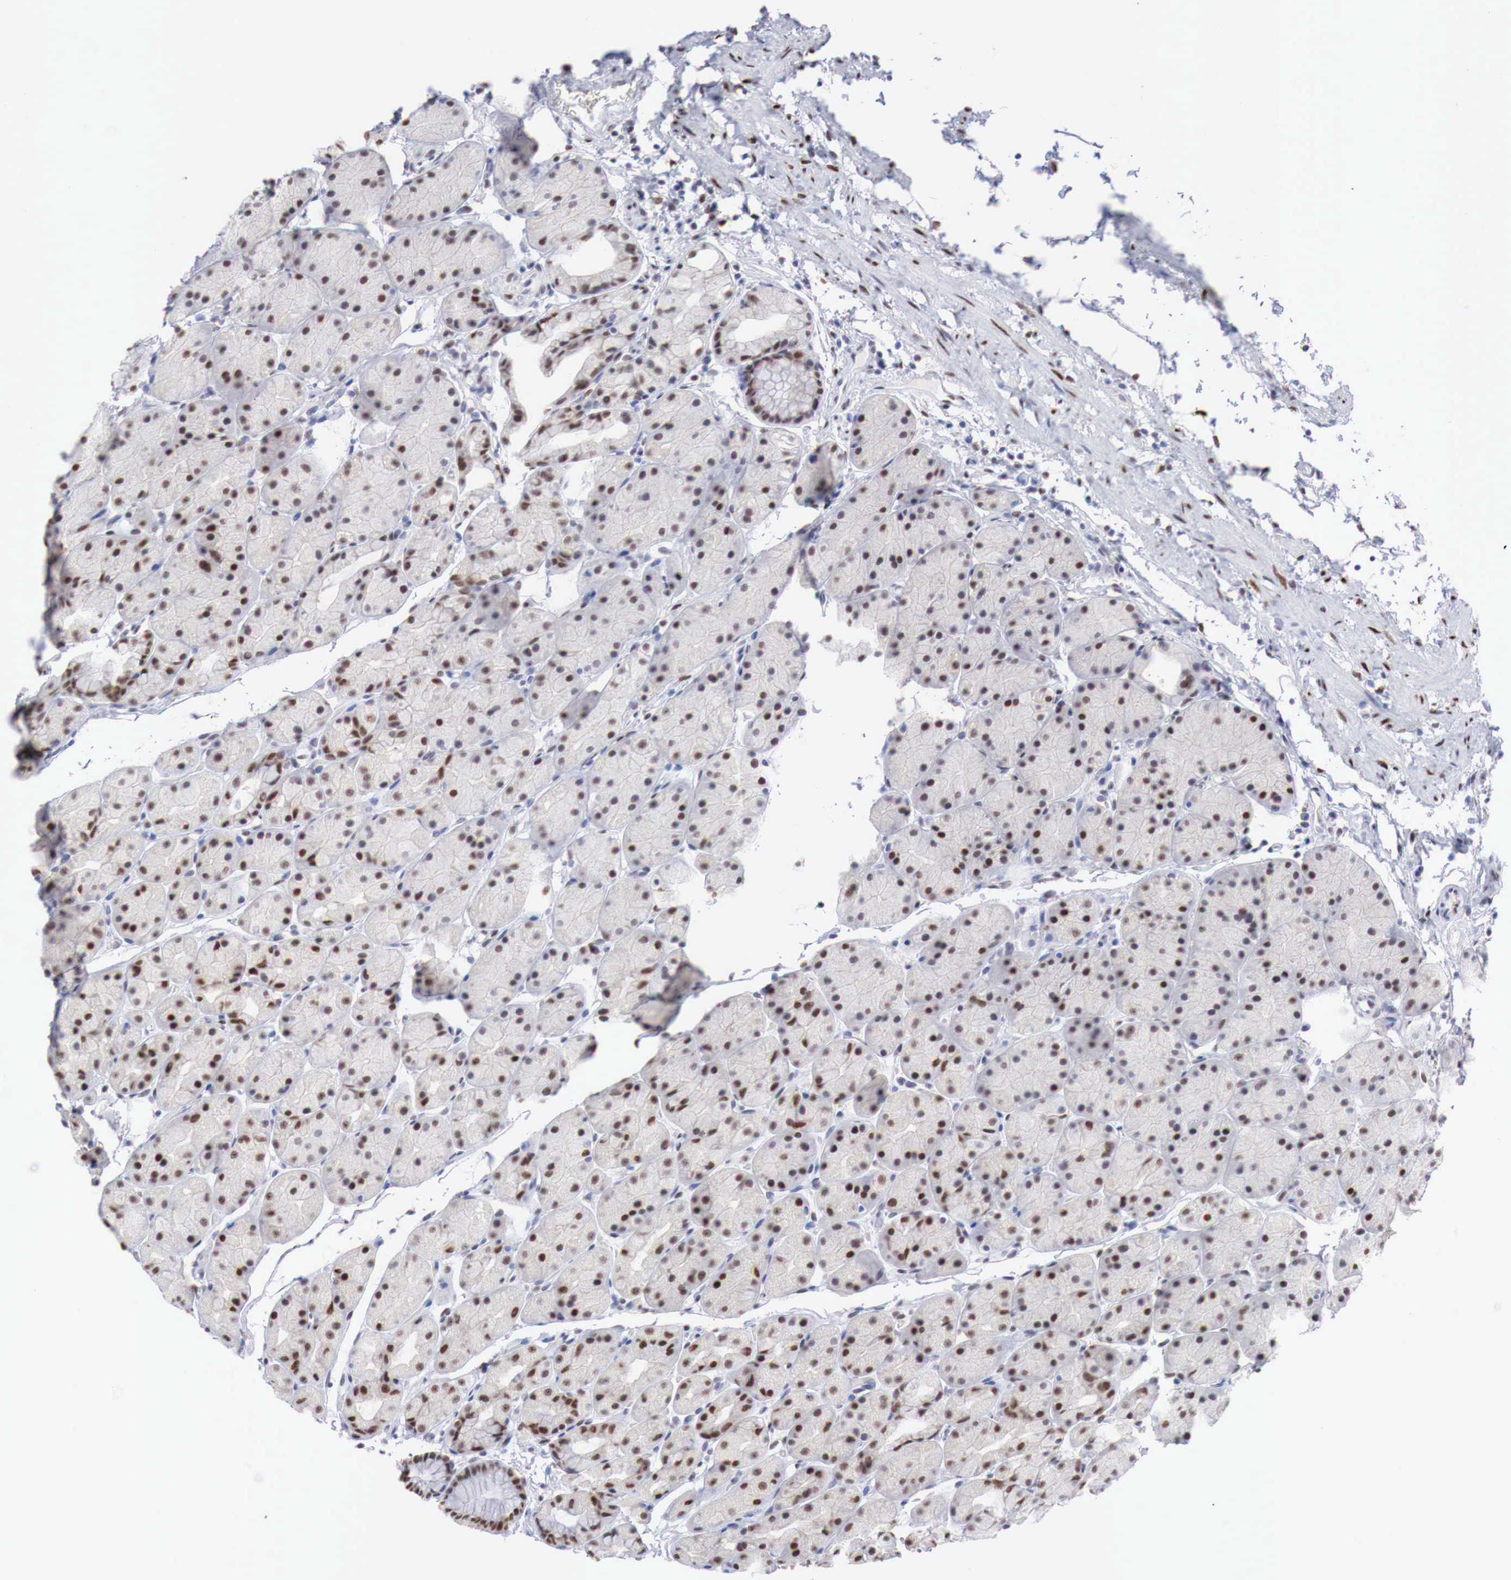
{"staining": {"intensity": "strong", "quantity": ">75%", "location": "nuclear"}, "tissue": "stomach", "cell_type": "Glandular cells", "image_type": "normal", "snomed": [{"axis": "morphology", "description": "Adenocarcinoma, NOS"}, {"axis": "topography", "description": "Stomach, upper"}], "caption": "Strong nuclear protein expression is seen in approximately >75% of glandular cells in stomach. (DAB IHC, brown staining for protein, blue staining for nuclei).", "gene": "FOXP2", "patient": {"sex": "male", "age": 47}}